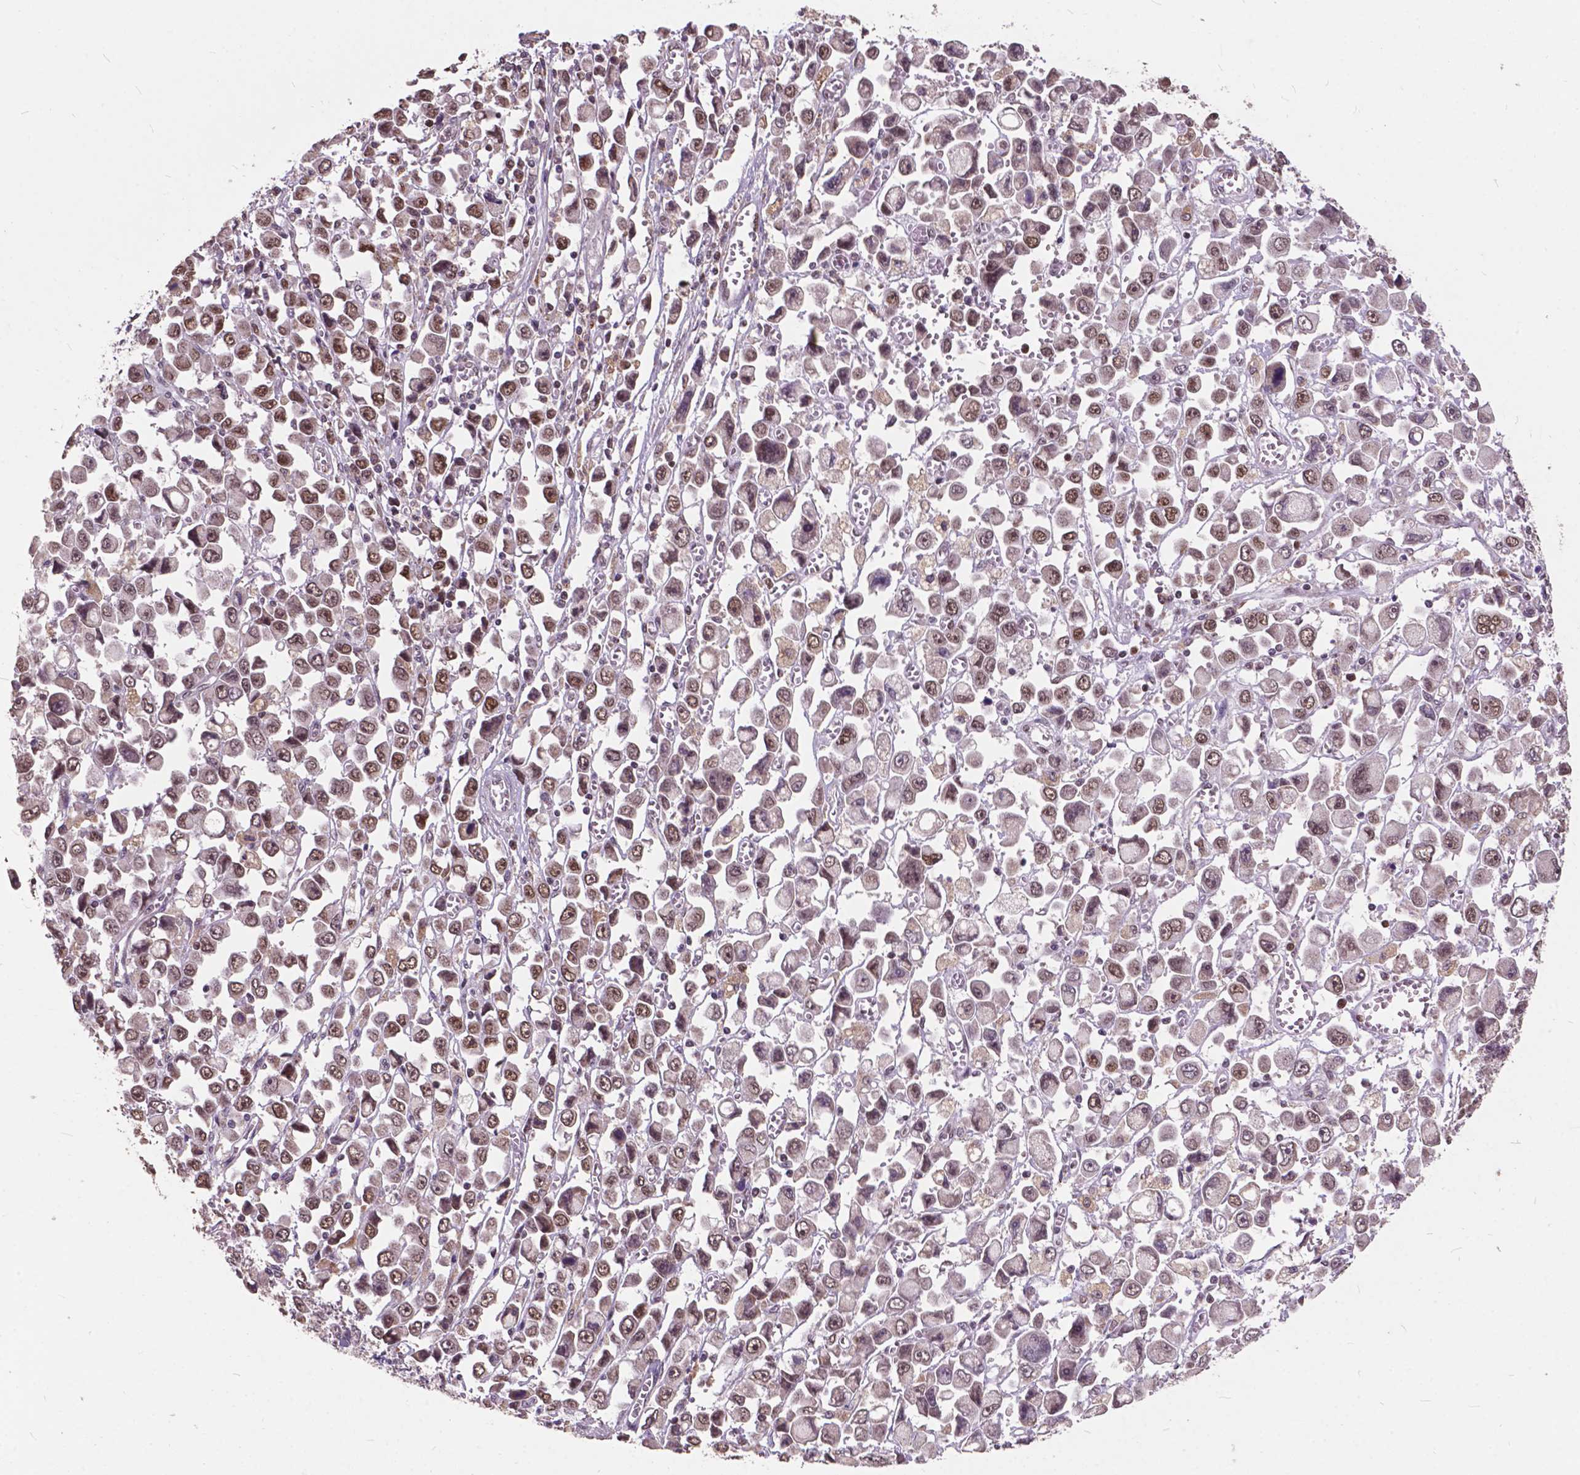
{"staining": {"intensity": "moderate", "quantity": "25%-75%", "location": "nuclear"}, "tissue": "stomach cancer", "cell_type": "Tumor cells", "image_type": "cancer", "snomed": [{"axis": "morphology", "description": "Adenocarcinoma, NOS"}, {"axis": "topography", "description": "Stomach, upper"}], "caption": "Stomach cancer (adenocarcinoma) stained for a protein reveals moderate nuclear positivity in tumor cells. The staining was performed using DAB (3,3'-diaminobenzidine) to visualize the protein expression in brown, while the nuclei were stained in blue with hematoxylin (Magnification: 20x).", "gene": "MSH2", "patient": {"sex": "male", "age": 70}}